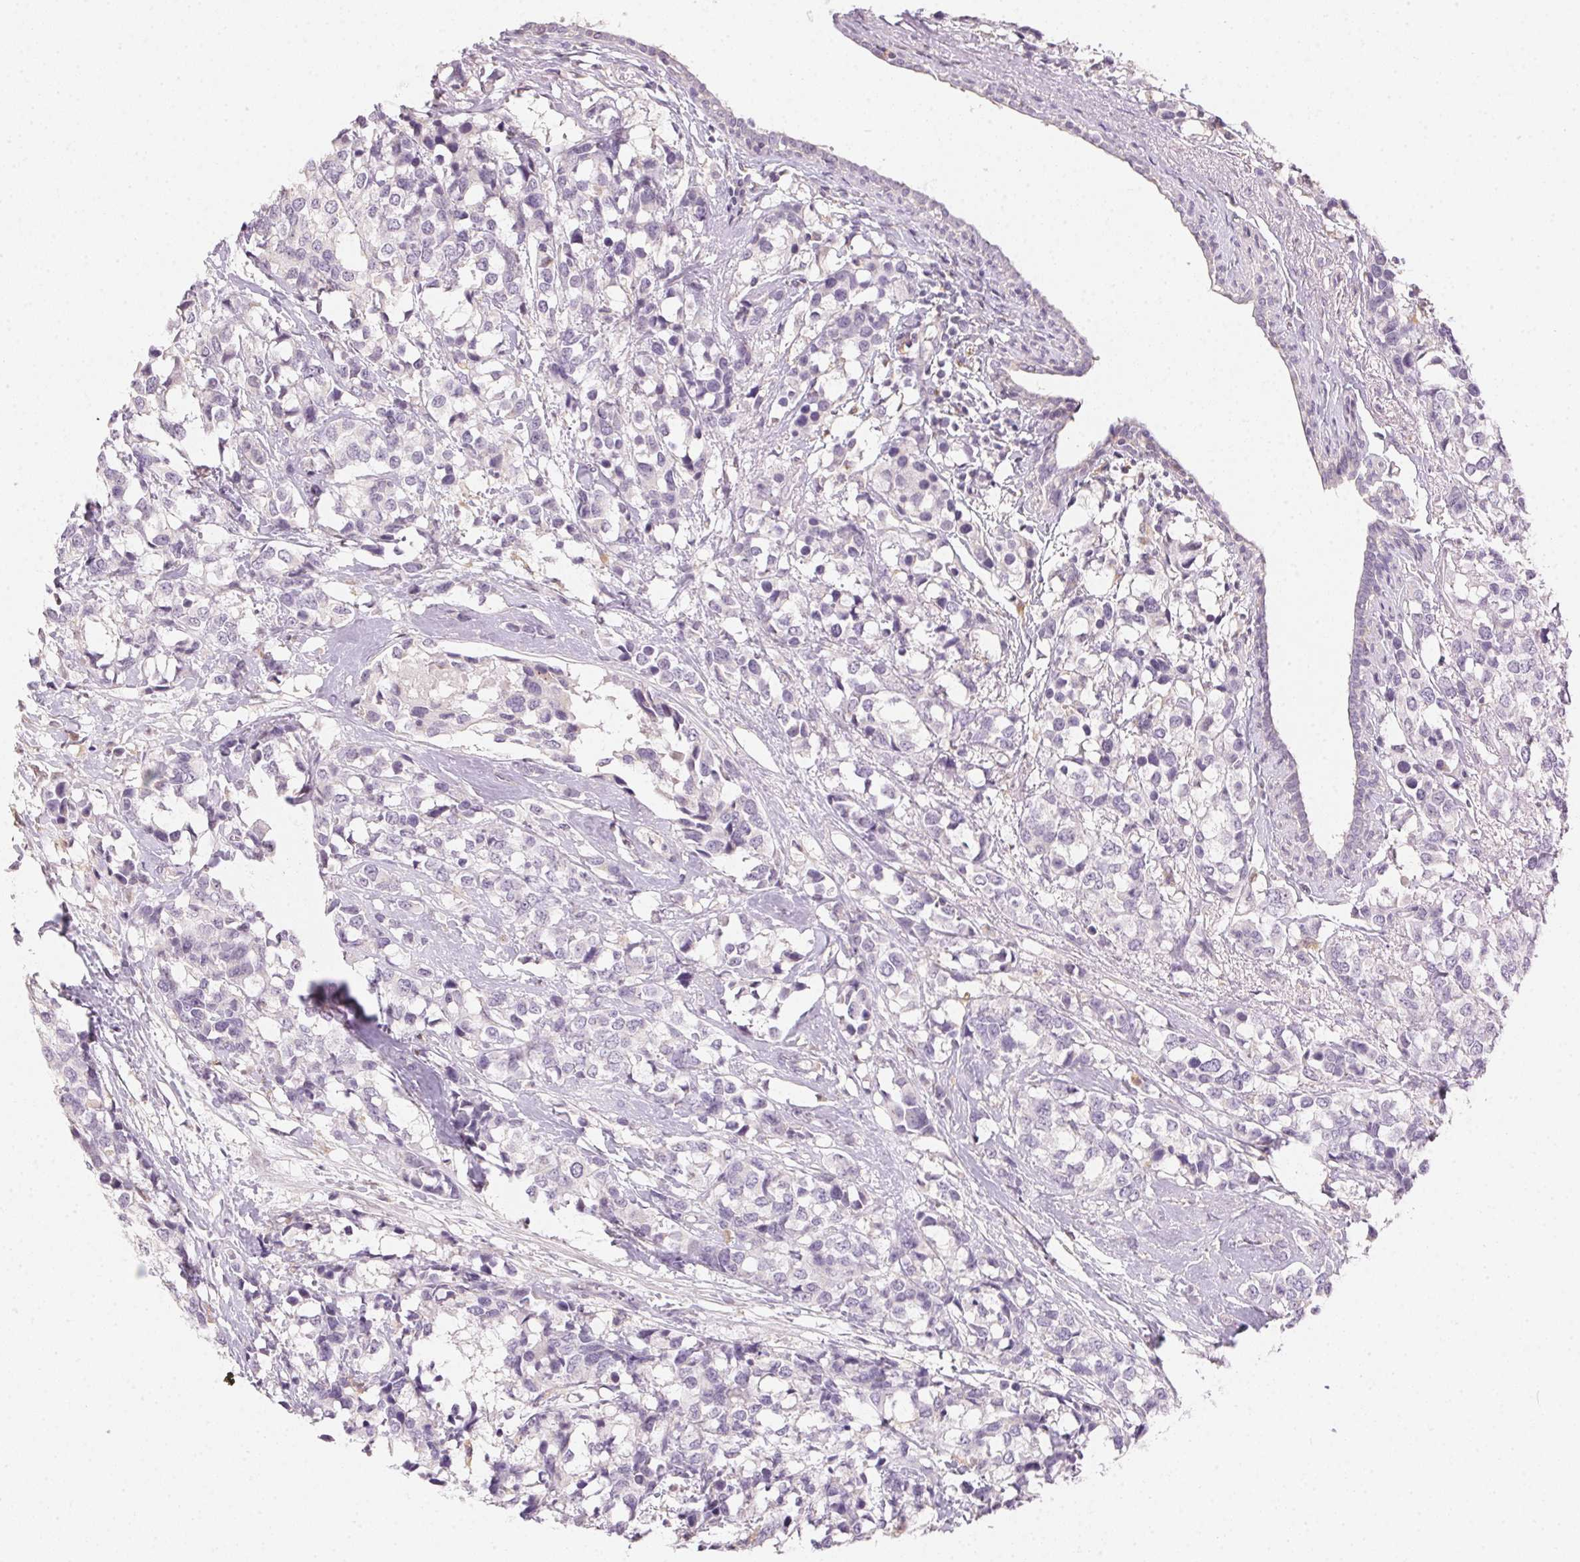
{"staining": {"intensity": "negative", "quantity": "none", "location": "none"}, "tissue": "breast cancer", "cell_type": "Tumor cells", "image_type": "cancer", "snomed": [{"axis": "morphology", "description": "Lobular carcinoma"}, {"axis": "topography", "description": "Breast"}], "caption": "High power microscopy photomicrograph of an IHC image of breast cancer (lobular carcinoma), revealing no significant staining in tumor cells.", "gene": "SLC6A18", "patient": {"sex": "female", "age": 59}}